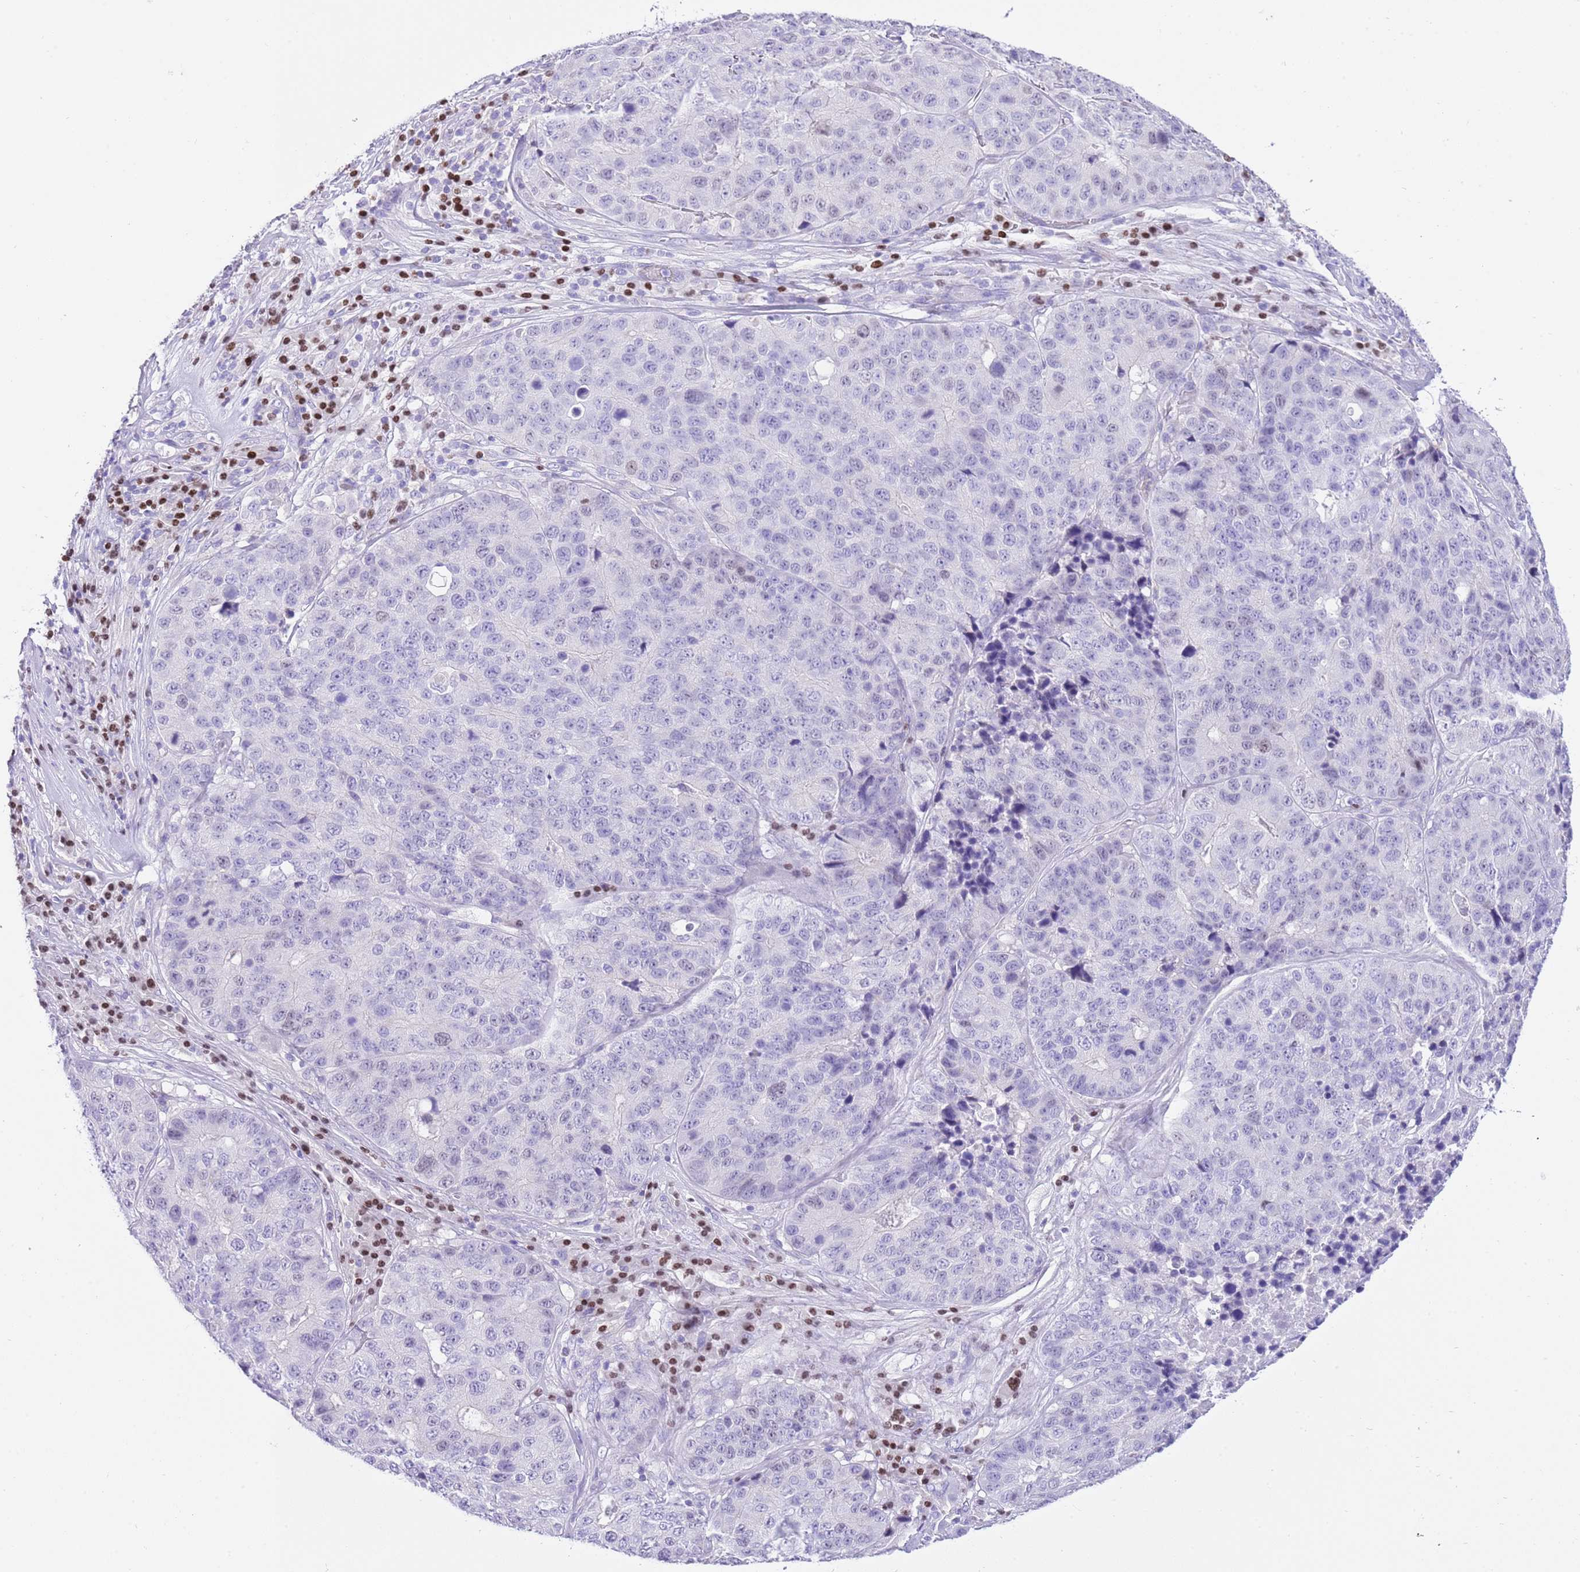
{"staining": {"intensity": "negative", "quantity": "none", "location": "none"}, "tissue": "stomach cancer", "cell_type": "Tumor cells", "image_type": "cancer", "snomed": [{"axis": "morphology", "description": "Adenocarcinoma, NOS"}, {"axis": "topography", "description": "Stomach"}], "caption": "Tumor cells are negative for brown protein staining in stomach adenocarcinoma.", "gene": "BHLHA15", "patient": {"sex": "male", "age": 71}}